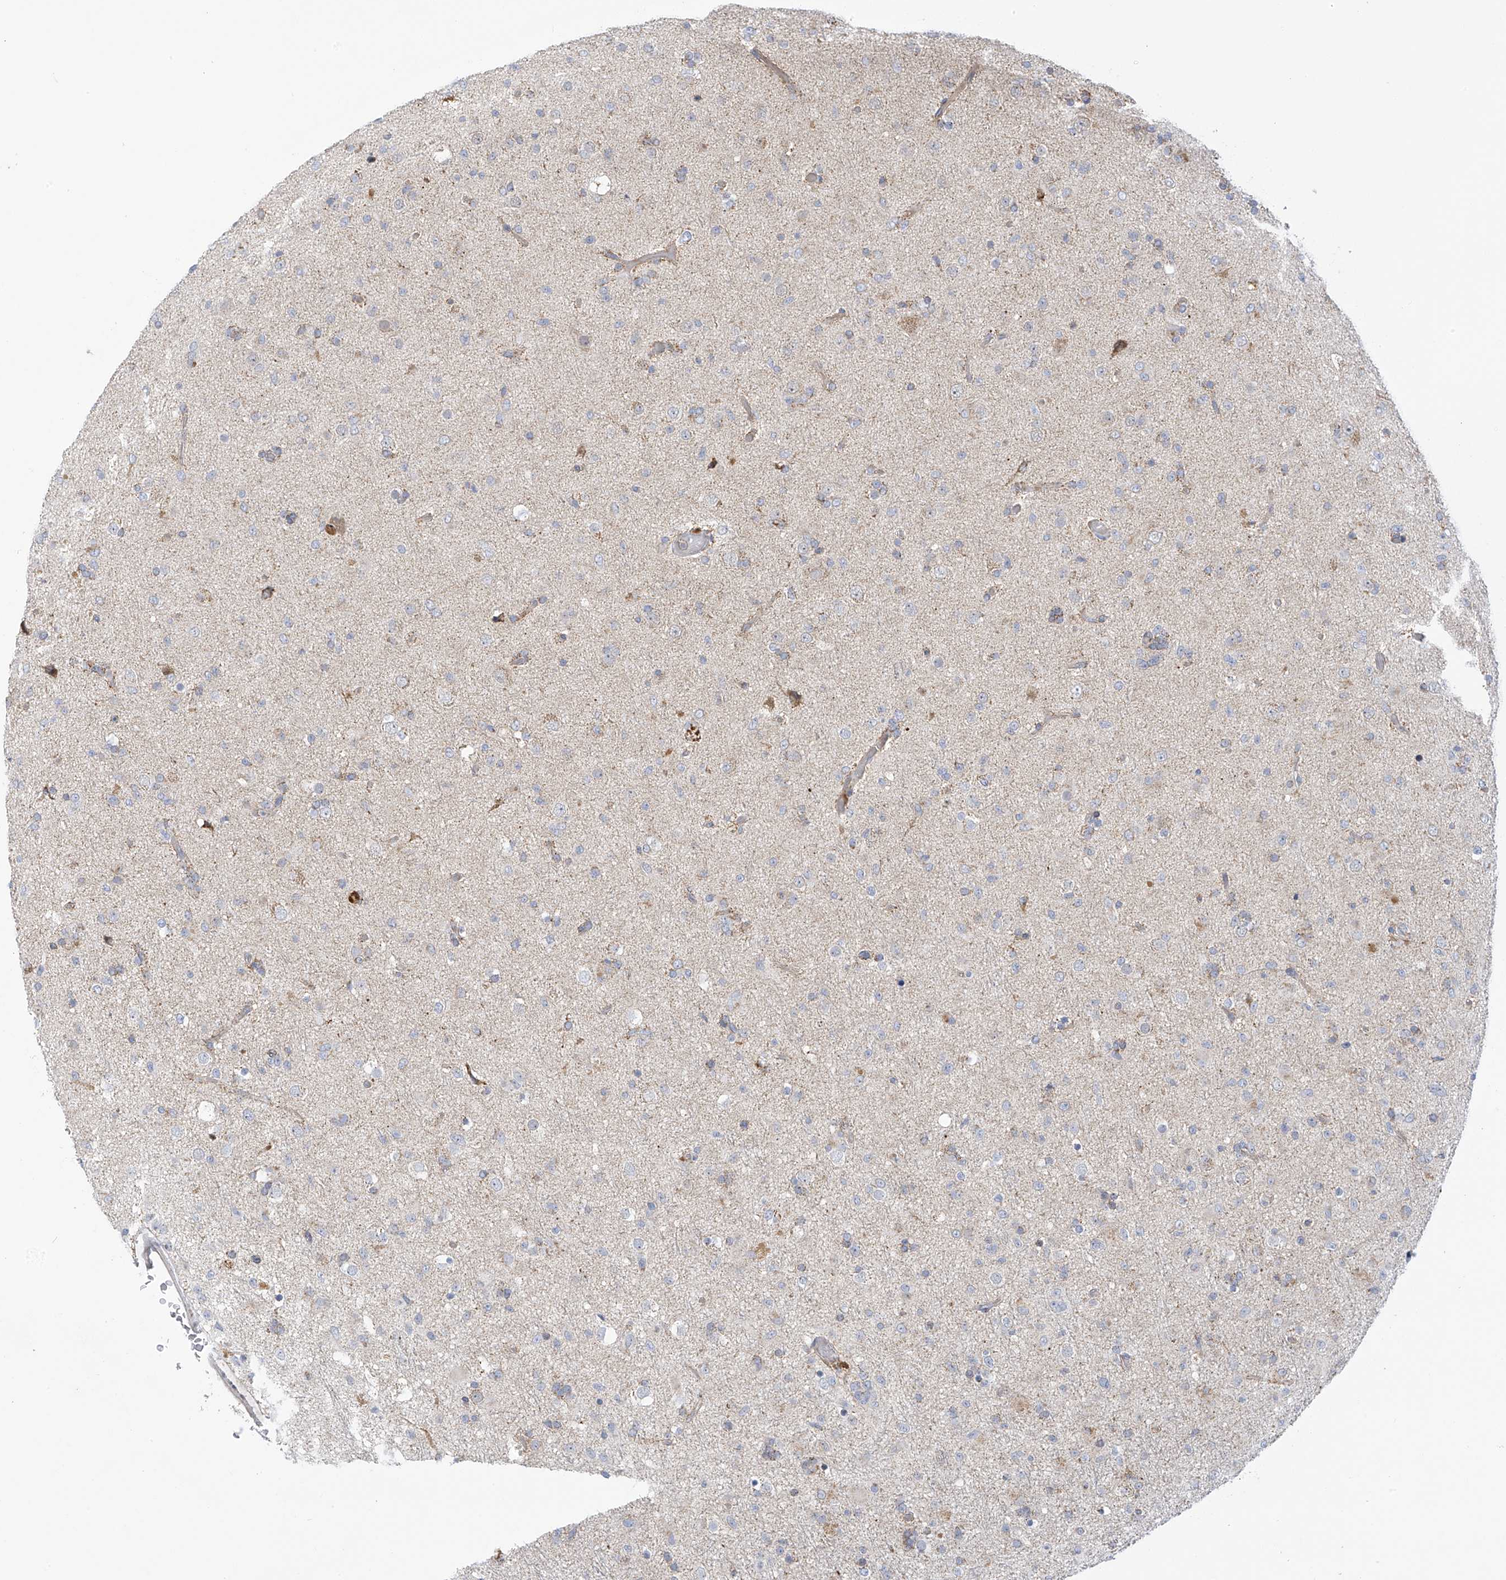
{"staining": {"intensity": "negative", "quantity": "none", "location": "none"}, "tissue": "glioma", "cell_type": "Tumor cells", "image_type": "cancer", "snomed": [{"axis": "morphology", "description": "Glioma, malignant, Low grade"}, {"axis": "topography", "description": "Brain"}], "caption": "Malignant glioma (low-grade) was stained to show a protein in brown. There is no significant positivity in tumor cells.", "gene": "METTL18", "patient": {"sex": "male", "age": 65}}